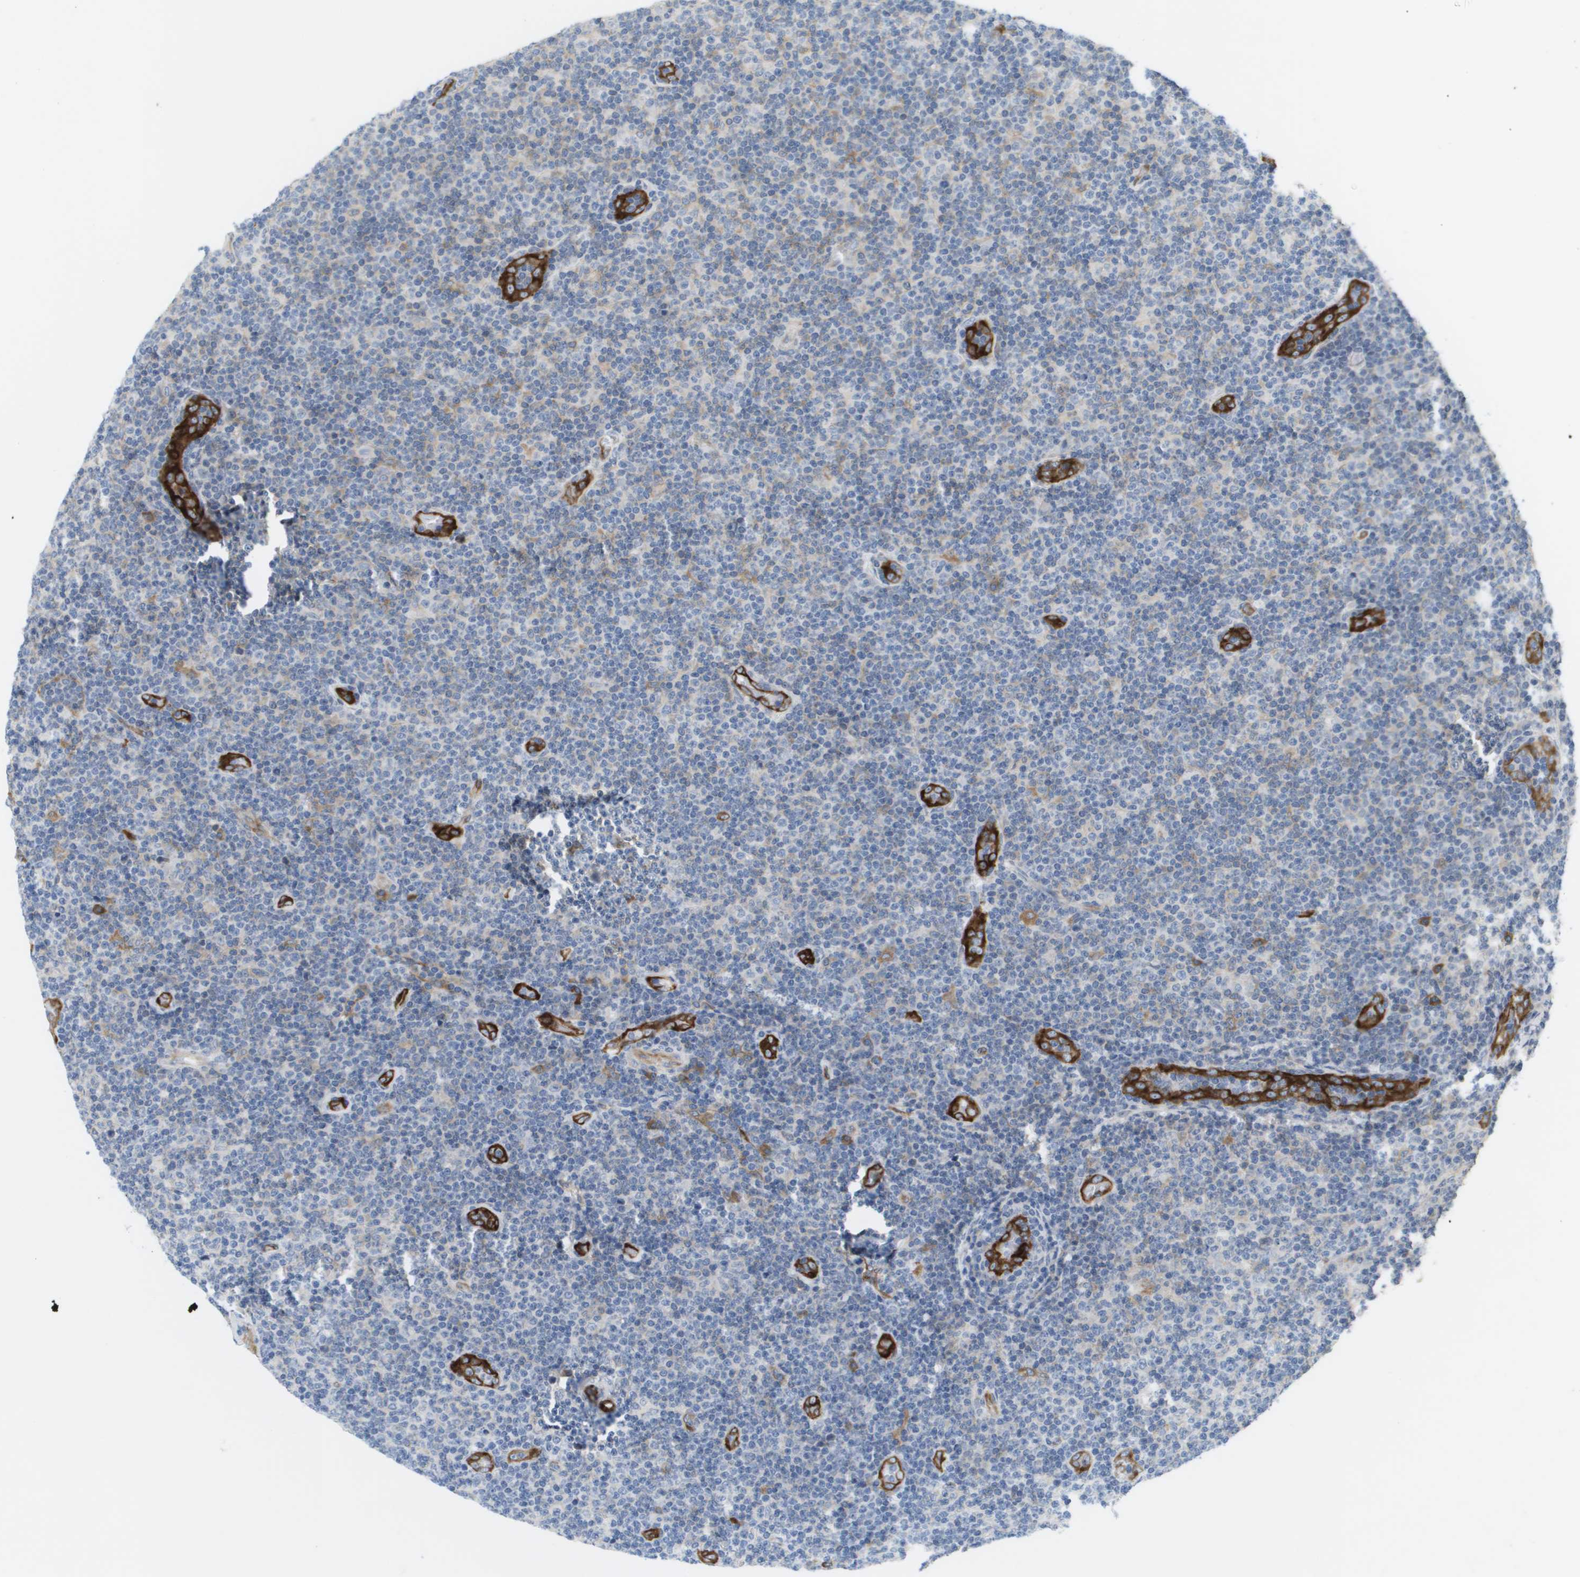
{"staining": {"intensity": "negative", "quantity": "none", "location": "none"}, "tissue": "lymphoma", "cell_type": "Tumor cells", "image_type": "cancer", "snomed": [{"axis": "morphology", "description": "Malignant lymphoma, non-Hodgkin's type, Low grade"}, {"axis": "topography", "description": "Lymph node"}], "caption": "Human low-grade malignant lymphoma, non-Hodgkin's type stained for a protein using immunohistochemistry (IHC) exhibits no expression in tumor cells.", "gene": "MARCHF8", "patient": {"sex": "male", "age": 83}}